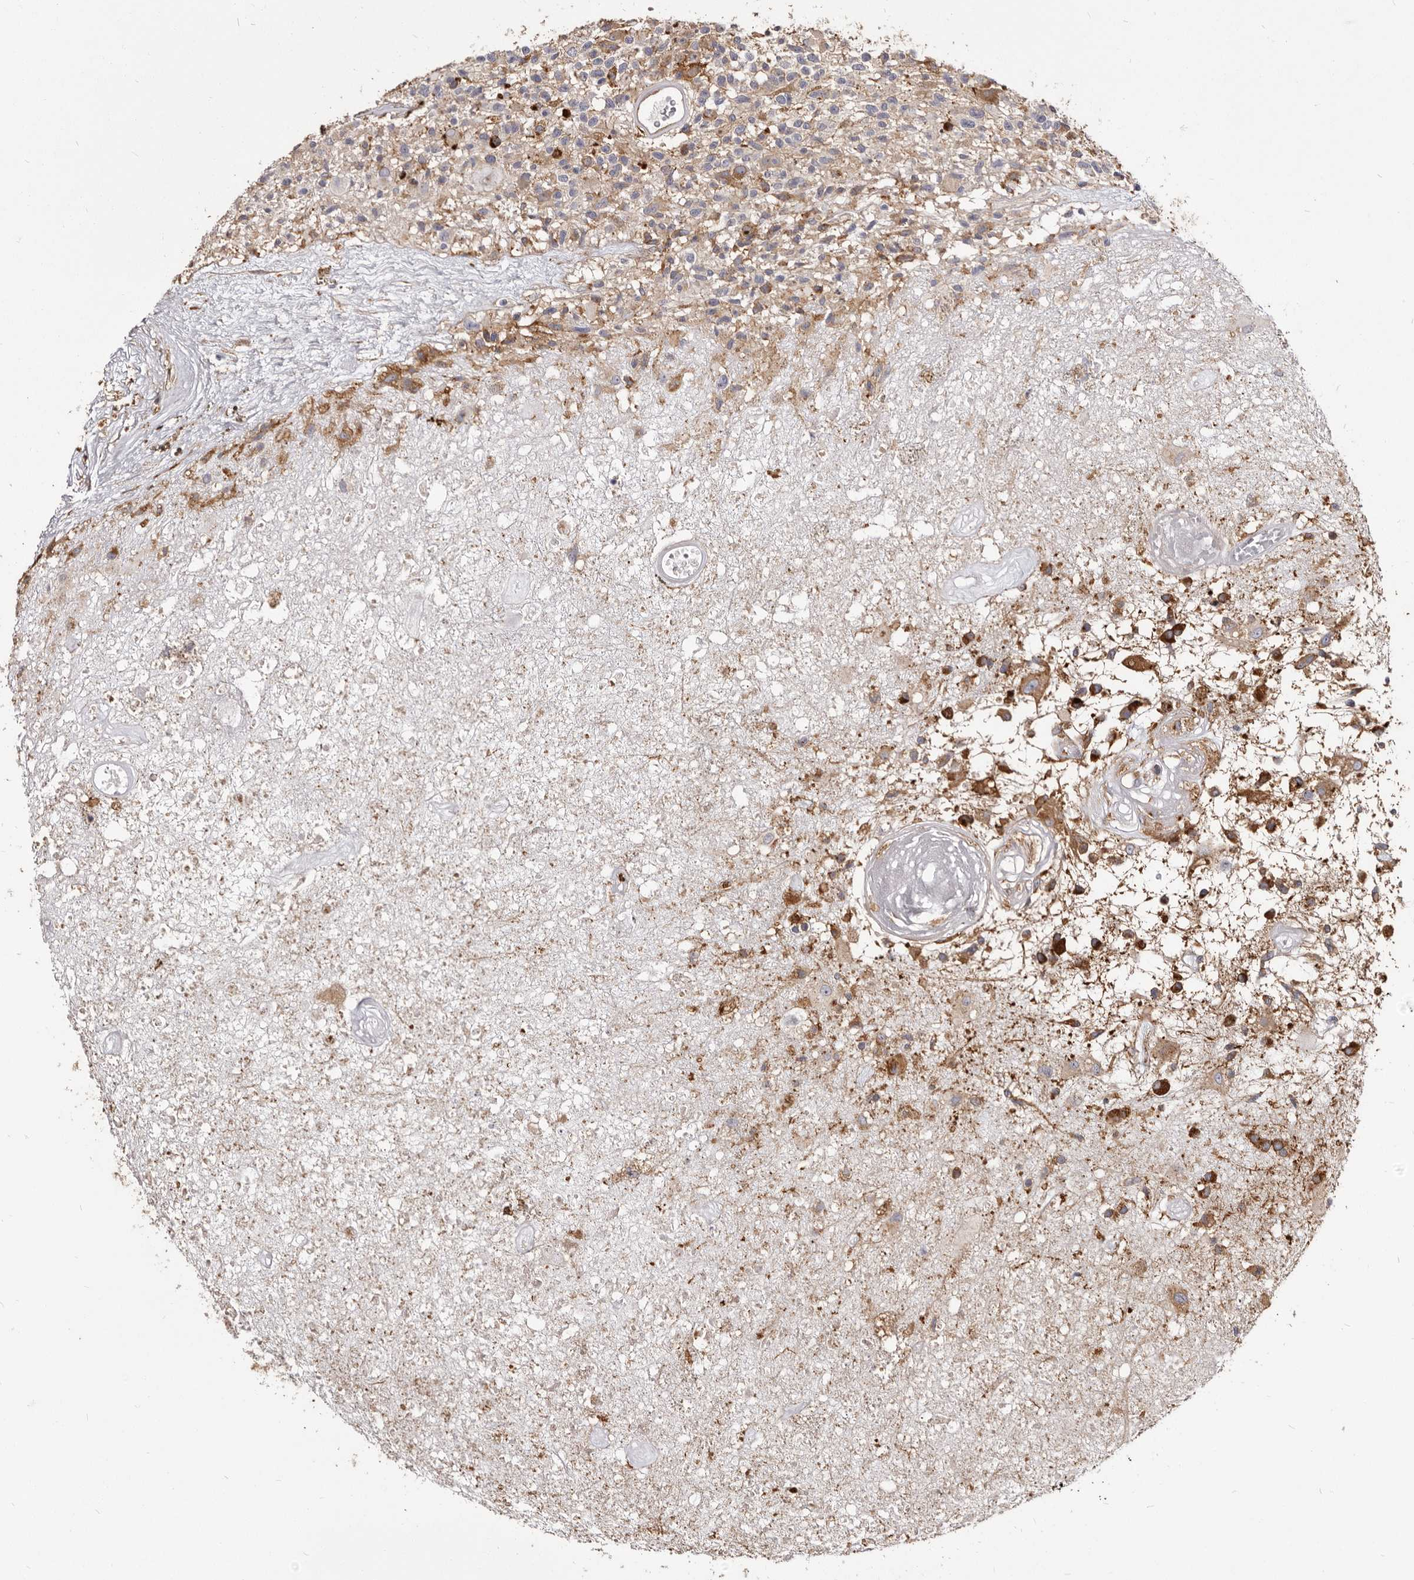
{"staining": {"intensity": "moderate", "quantity": "25%-75%", "location": "cytoplasmic/membranous"}, "tissue": "glioma", "cell_type": "Tumor cells", "image_type": "cancer", "snomed": [{"axis": "morphology", "description": "Glioma, malignant, High grade"}, {"axis": "morphology", "description": "Glioblastoma, NOS"}, {"axis": "topography", "description": "Brain"}], "caption": "An image of human glioblastoma stained for a protein shows moderate cytoplasmic/membranous brown staining in tumor cells. (Stains: DAB (3,3'-diaminobenzidine) in brown, nuclei in blue, Microscopy: brightfield microscopy at high magnification).", "gene": "TPD52", "patient": {"sex": "male", "age": 60}}